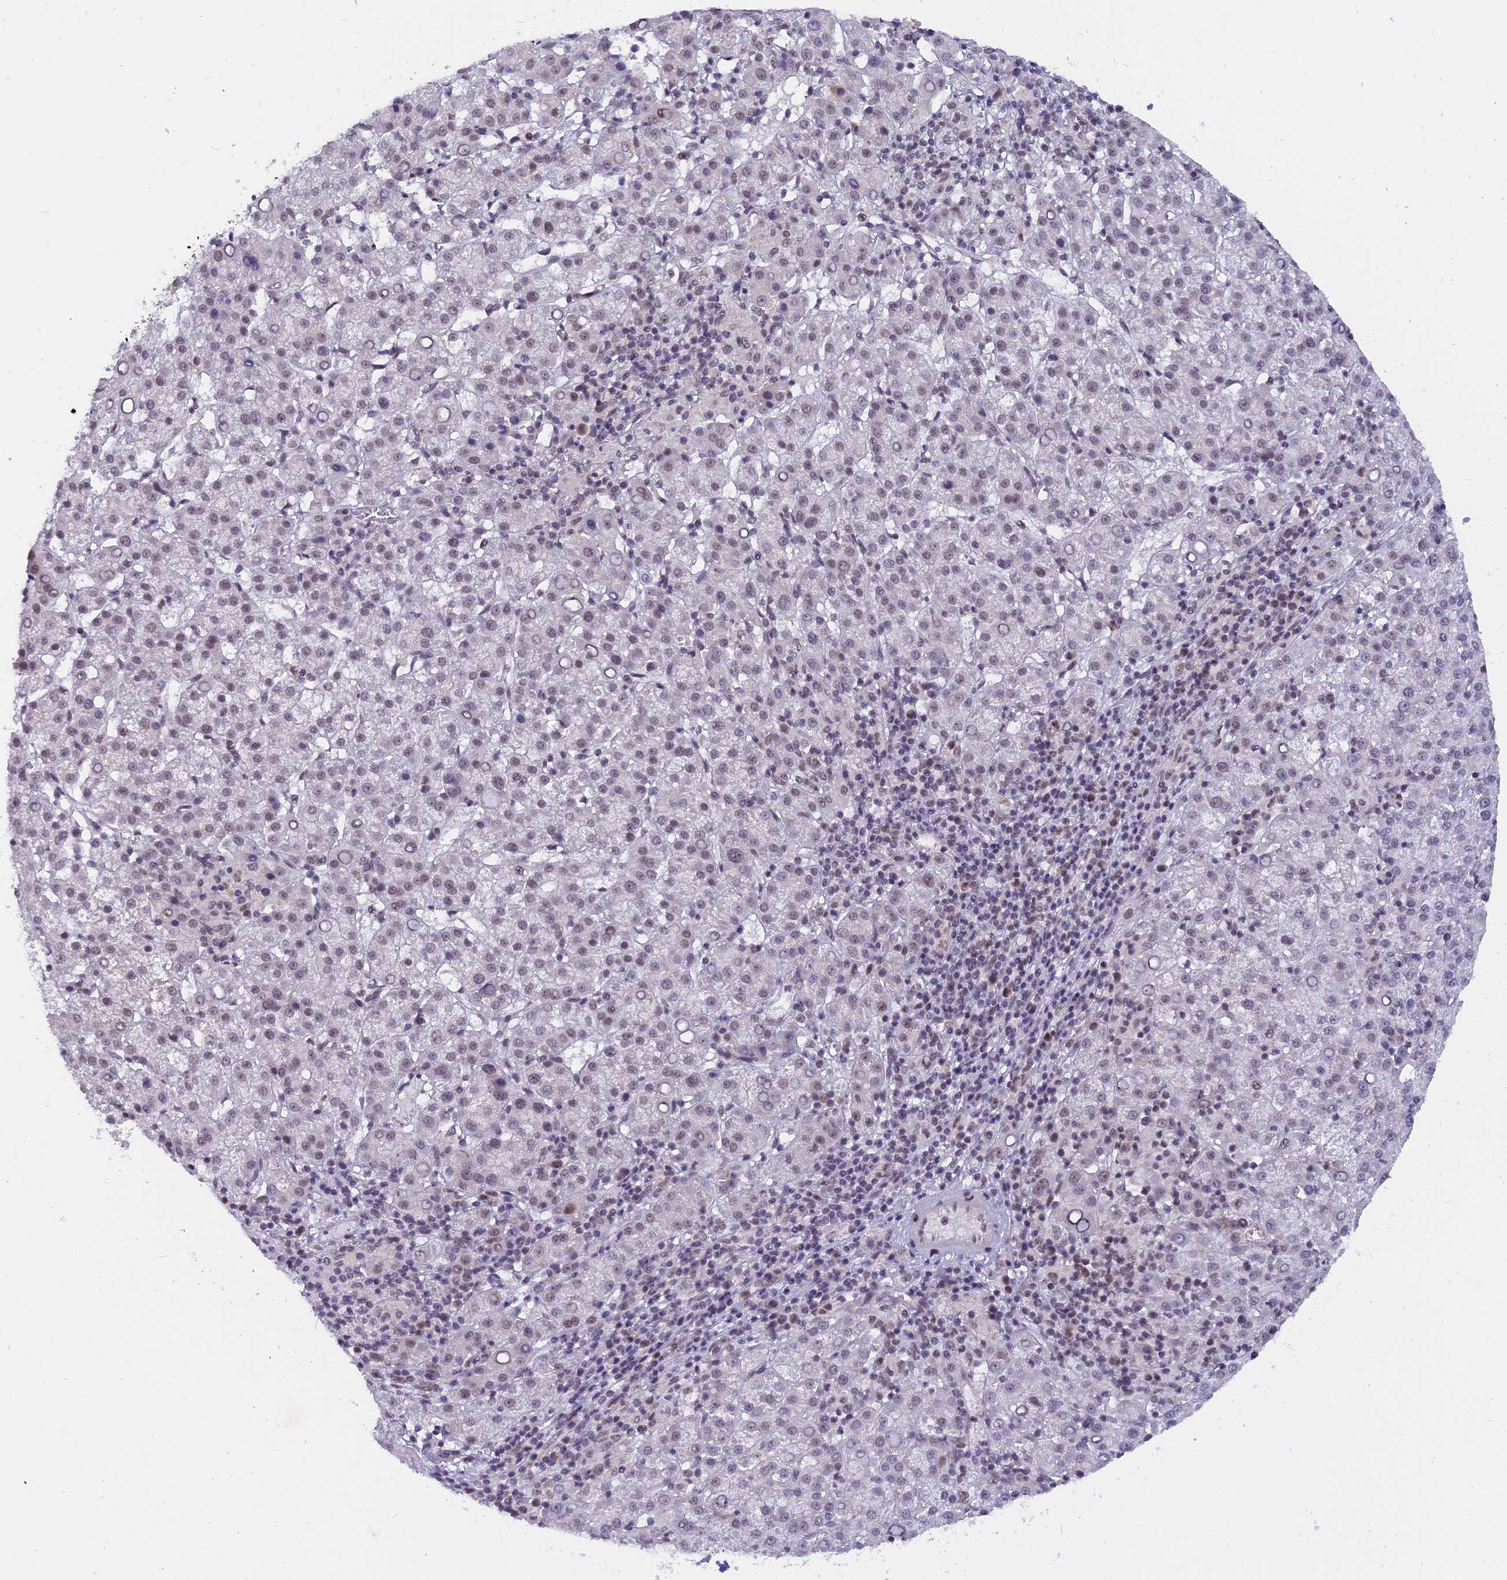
{"staining": {"intensity": "weak", "quantity": ">75%", "location": "nuclear"}, "tissue": "liver cancer", "cell_type": "Tumor cells", "image_type": "cancer", "snomed": [{"axis": "morphology", "description": "Carcinoma, Hepatocellular, NOS"}, {"axis": "topography", "description": "Liver"}], "caption": "This micrograph demonstrates immunohistochemistry (IHC) staining of human liver hepatocellular carcinoma, with low weak nuclear staining in about >75% of tumor cells.", "gene": "TADA3", "patient": {"sex": "female", "age": 58}}